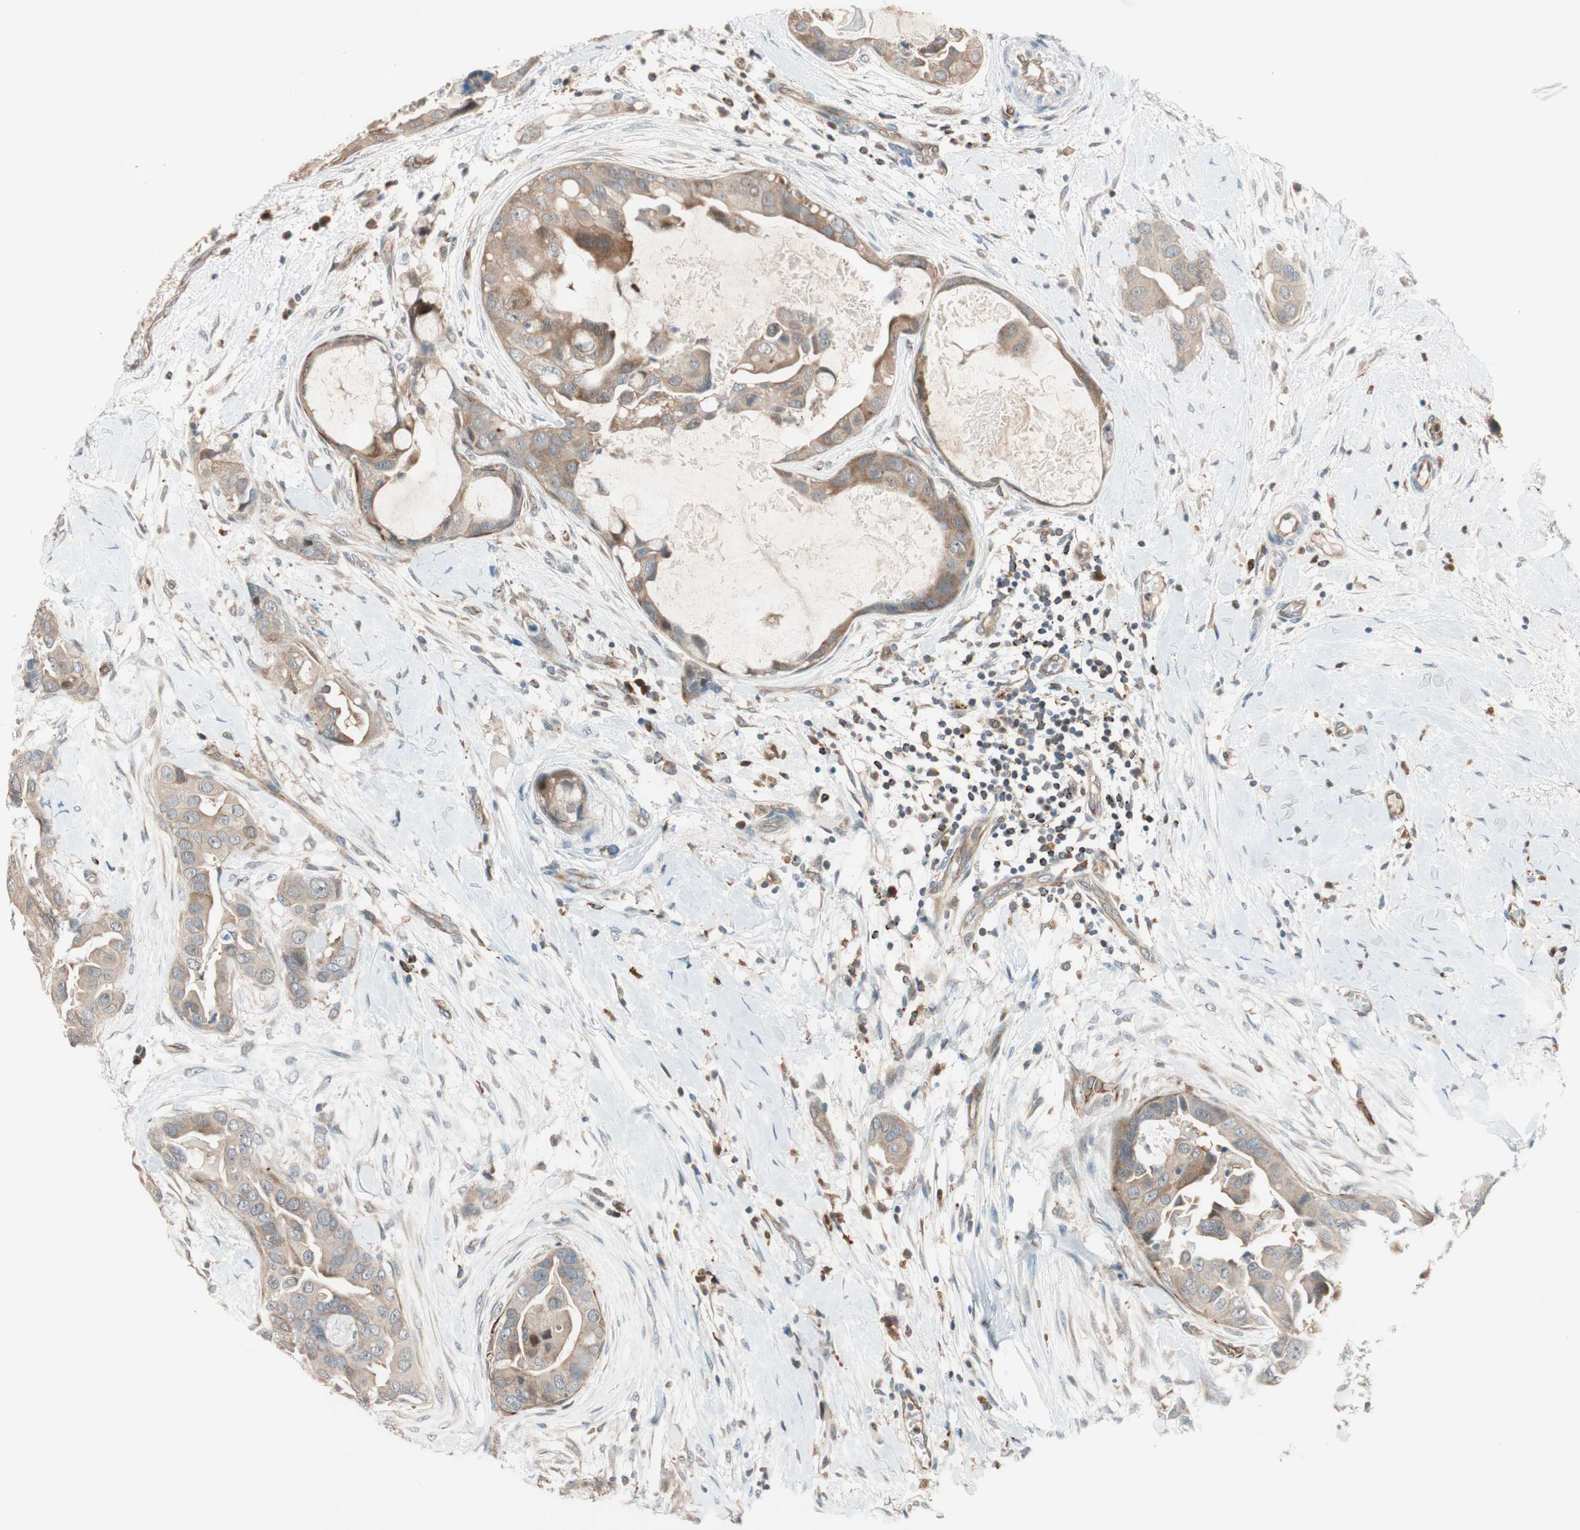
{"staining": {"intensity": "weak", "quantity": ">75%", "location": "cytoplasmic/membranous"}, "tissue": "breast cancer", "cell_type": "Tumor cells", "image_type": "cancer", "snomed": [{"axis": "morphology", "description": "Duct carcinoma"}, {"axis": "topography", "description": "Breast"}], "caption": "Human intraductal carcinoma (breast) stained with a brown dye shows weak cytoplasmic/membranous positive positivity in approximately >75% of tumor cells.", "gene": "PIK3R3", "patient": {"sex": "female", "age": 40}}